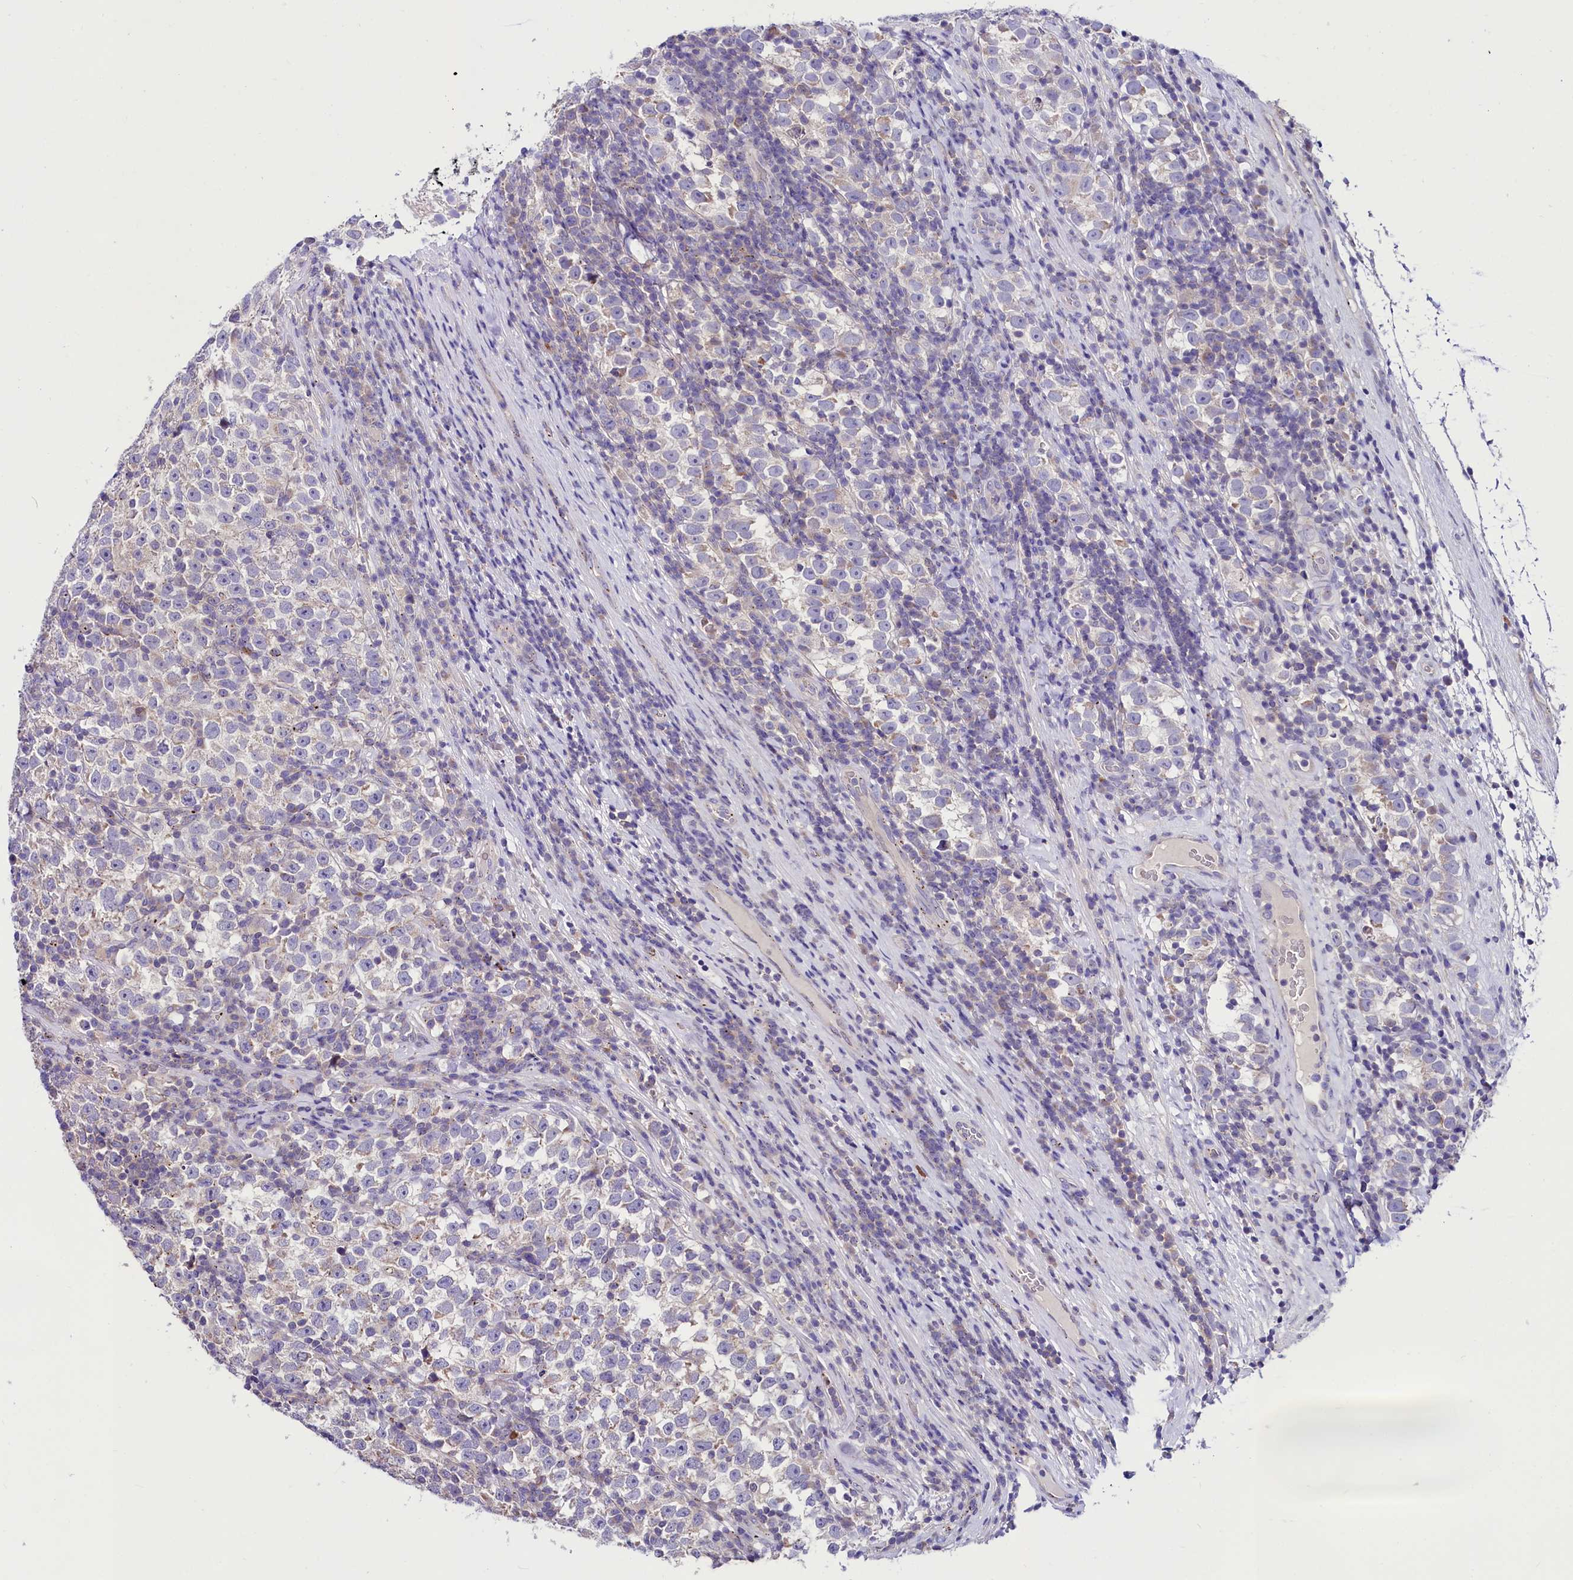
{"staining": {"intensity": "negative", "quantity": "none", "location": "none"}, "tissue": "testis cancer", "cell_type": "Tumor cells", "image_type": "cancer", "snomed": [{"axis": "morphology", "description": "Normal tissue, NOS"}, {"axis": "morphology", "description": "Seminoma, NOS"}, {"axis": "topography", "description": "Testis"}], "caption": "An immunohistochemistry micrograph of testis seminoma is shown. There is no staining in tumor cells of testis seminoma.", "gene": "ABHD5", "patient": {"sex": "male", "age": 43}}